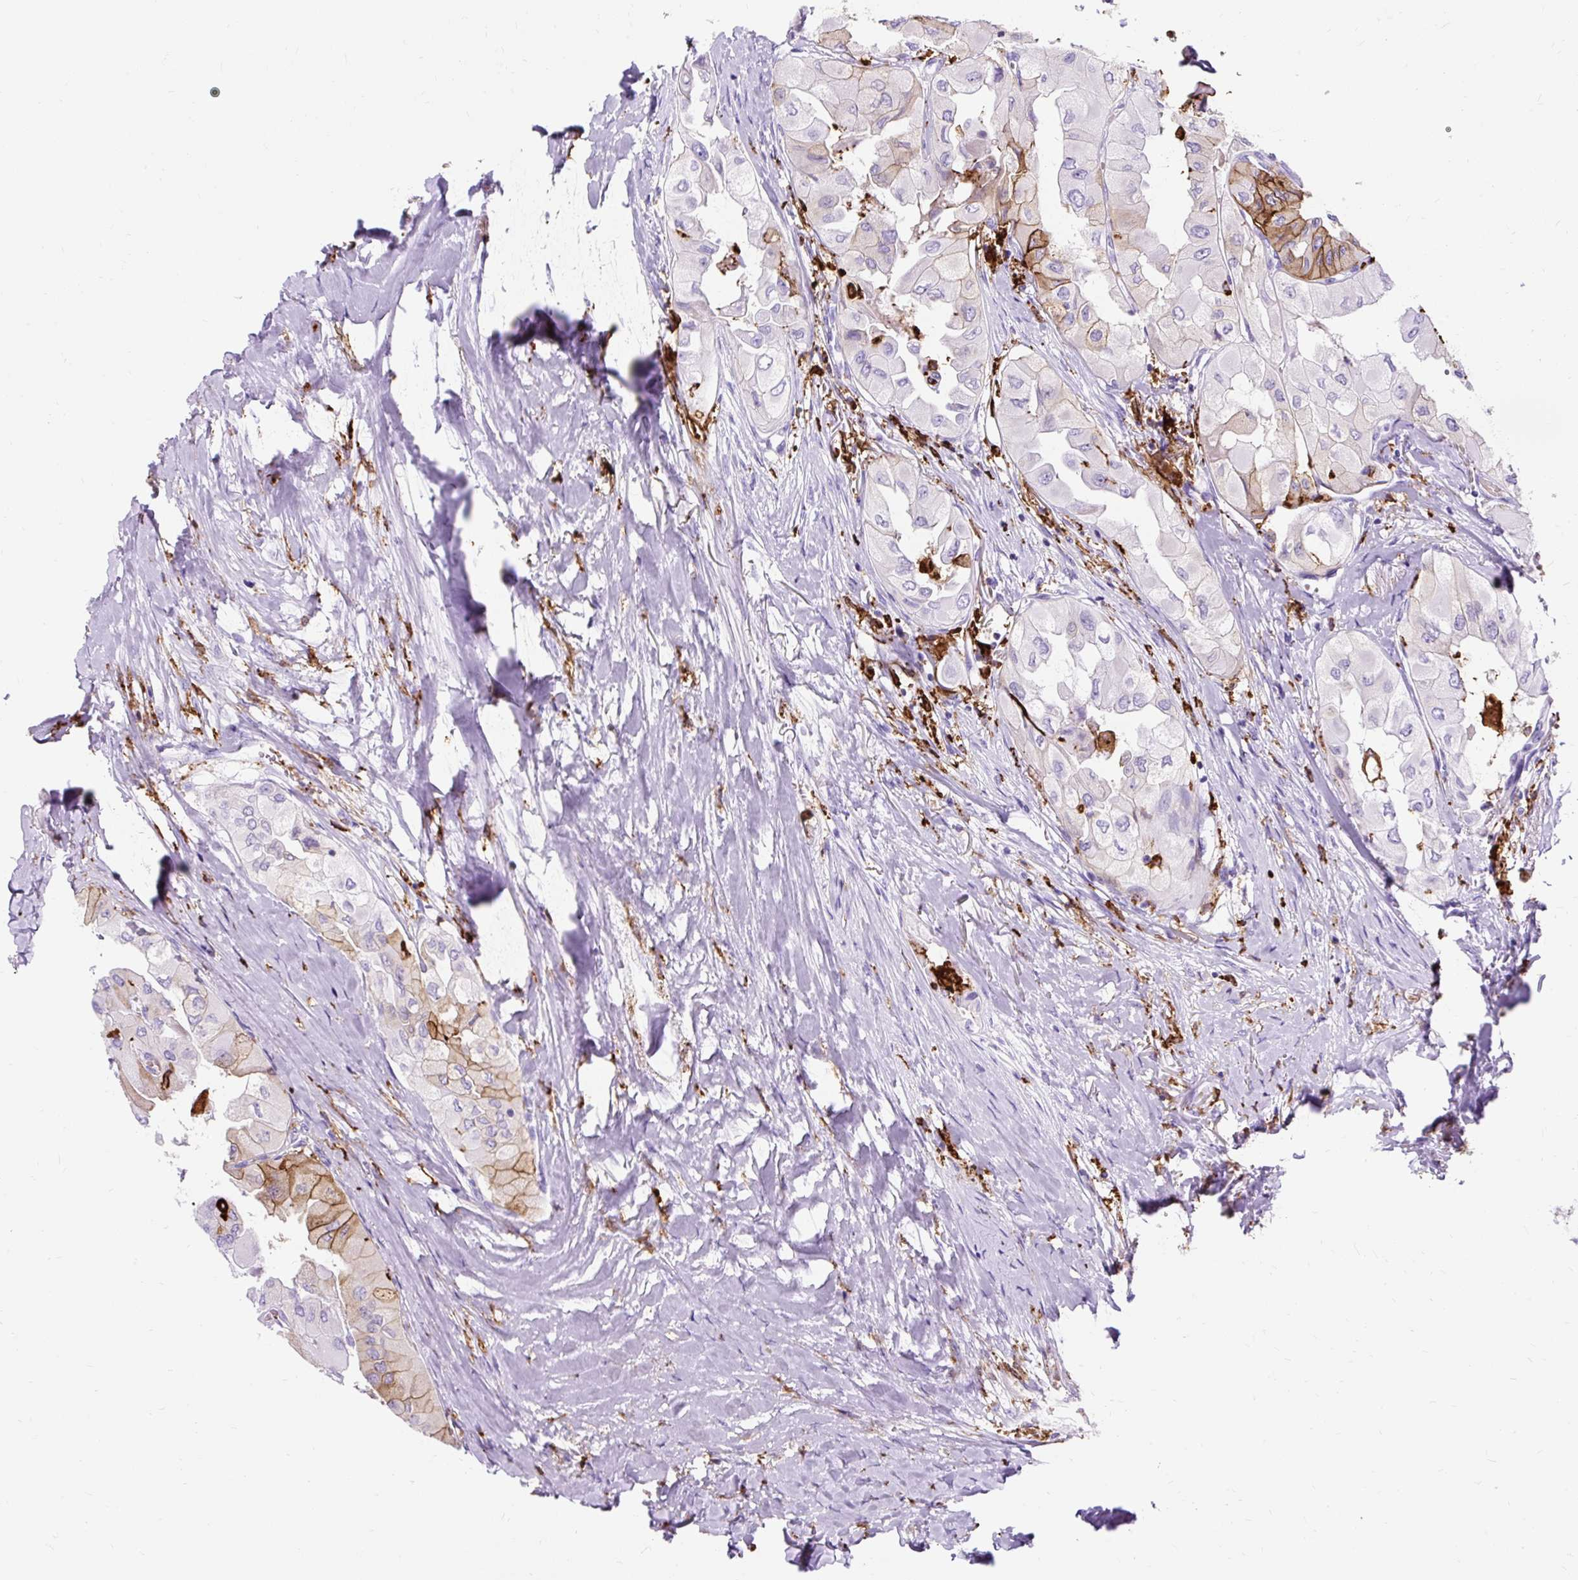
{"staining": {"intensity": "moderate", "quantity": "25%-75%", "location": "cytoplasmic/membranous"}, "tissue": "thyroid cancer", "cell_type": "Tumor cells", "image_type": "cancer", "snomed": [{"axis": "morphology", "description": "Normal tissue, NOS"}, {"axis": "morphology", "description": "Papillary adenocarcinoma, NOS"}, {"axis": "topography", "description": "Thyroid gland"}], "caption": "Immunohistochemical staining of thyroid papillary adenocarcinoma exhibits medium levels of moderate cytoplasmic/membranous expression in approximately 25%-75% of tumor cells.", "gene": "HLA-DRA", "patient": {"sex": "female", "age": 59}}